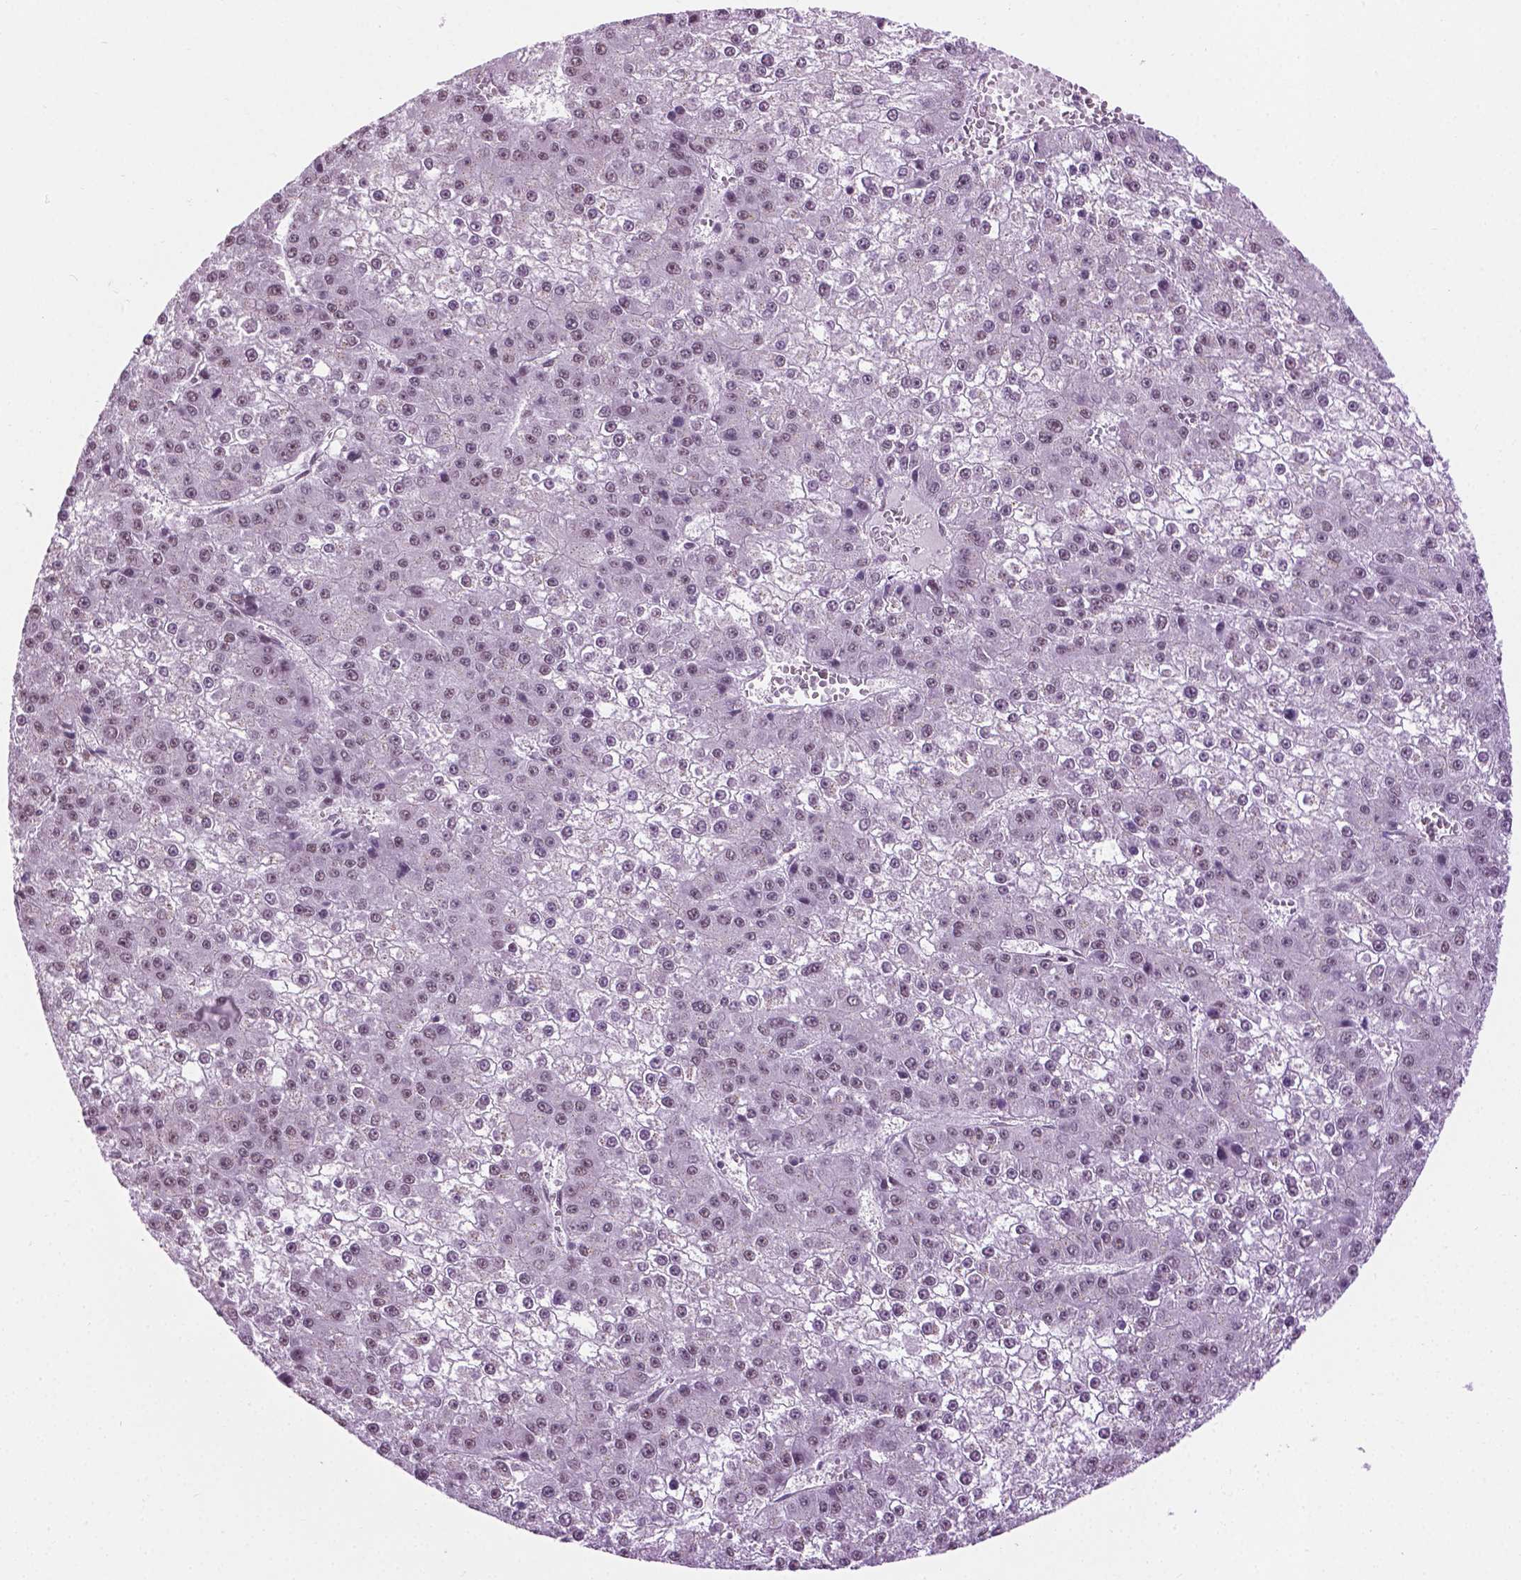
{"staining": {"intensity": "negative", "quantity": "none", "location": "none"}, "tissue": "liver cancer", "cell_type": "Tumor cells", "image_type": "cancer", "snomed": [{"axis": "morphology", "description": "Carcinoma, Hepatocellular, NOS"}, {"axis": "topography", "description": "Liver"}], "caption": "Immunohistochemistry micrograph of neoplastic tissue: liver cancer (hepatocellular carcinoma) stained with DAB displays no significant protein staining in tumor cells.", "gene": "ABI2", "patient": {"sex": "female", "age": 73}}